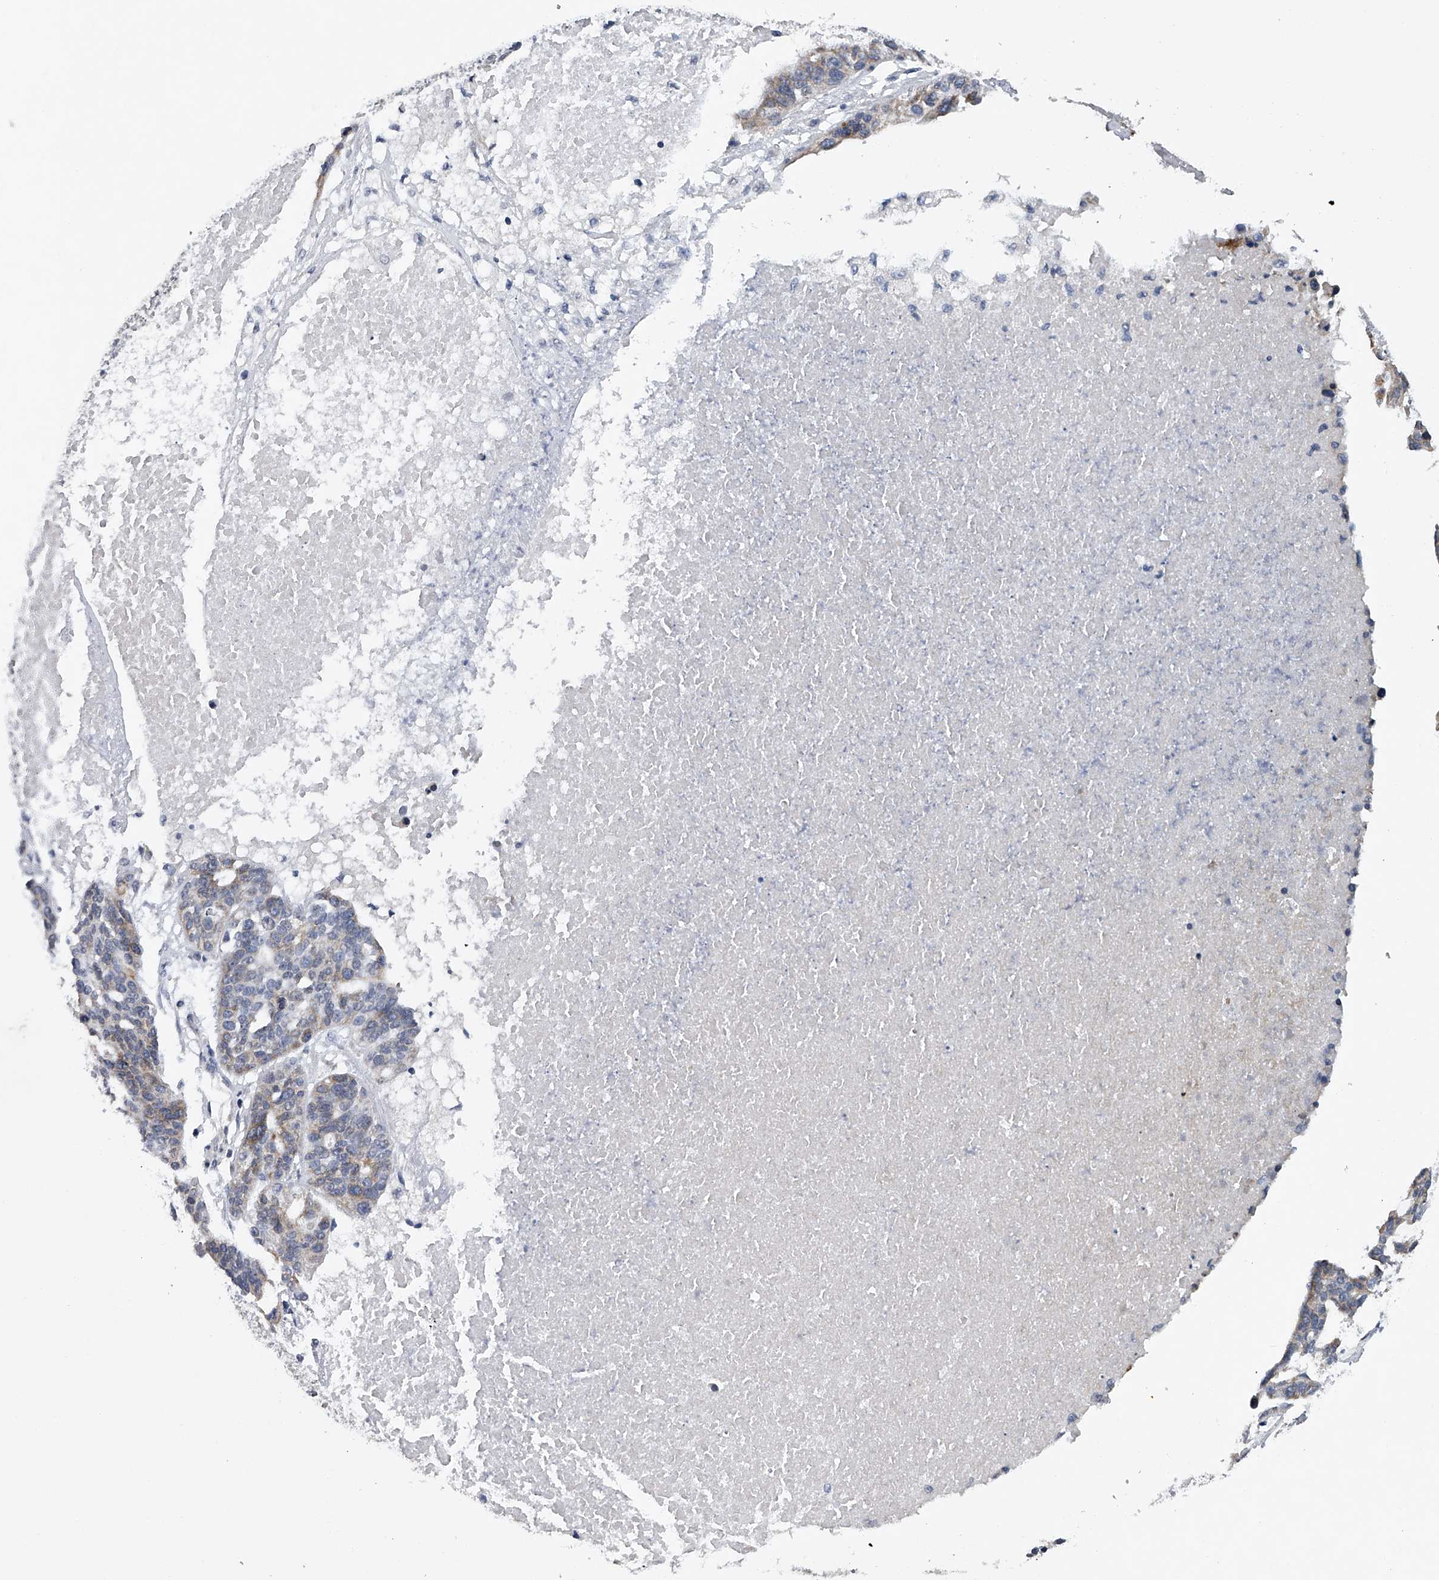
{"staining": {"intensity": "weak", "quantity": "<25%", "location": "cytoplasmic/membranous"}, "tissue": "ovarian cancer", "cell_type": "Tumor cells", "image_type": "cancer", "snomed": [{"axis": "morphology", "description": "Cystadenocarcinoma, serous, NOS"}, {"axis": "topography", "description": "Ovary"}], "caption": "Ovarian cancer was stained to show a protein in brown. There is no significant positivity in tumor cells.", "gene": "RNF5", "patient": {"sex": "female", "age": 59}}